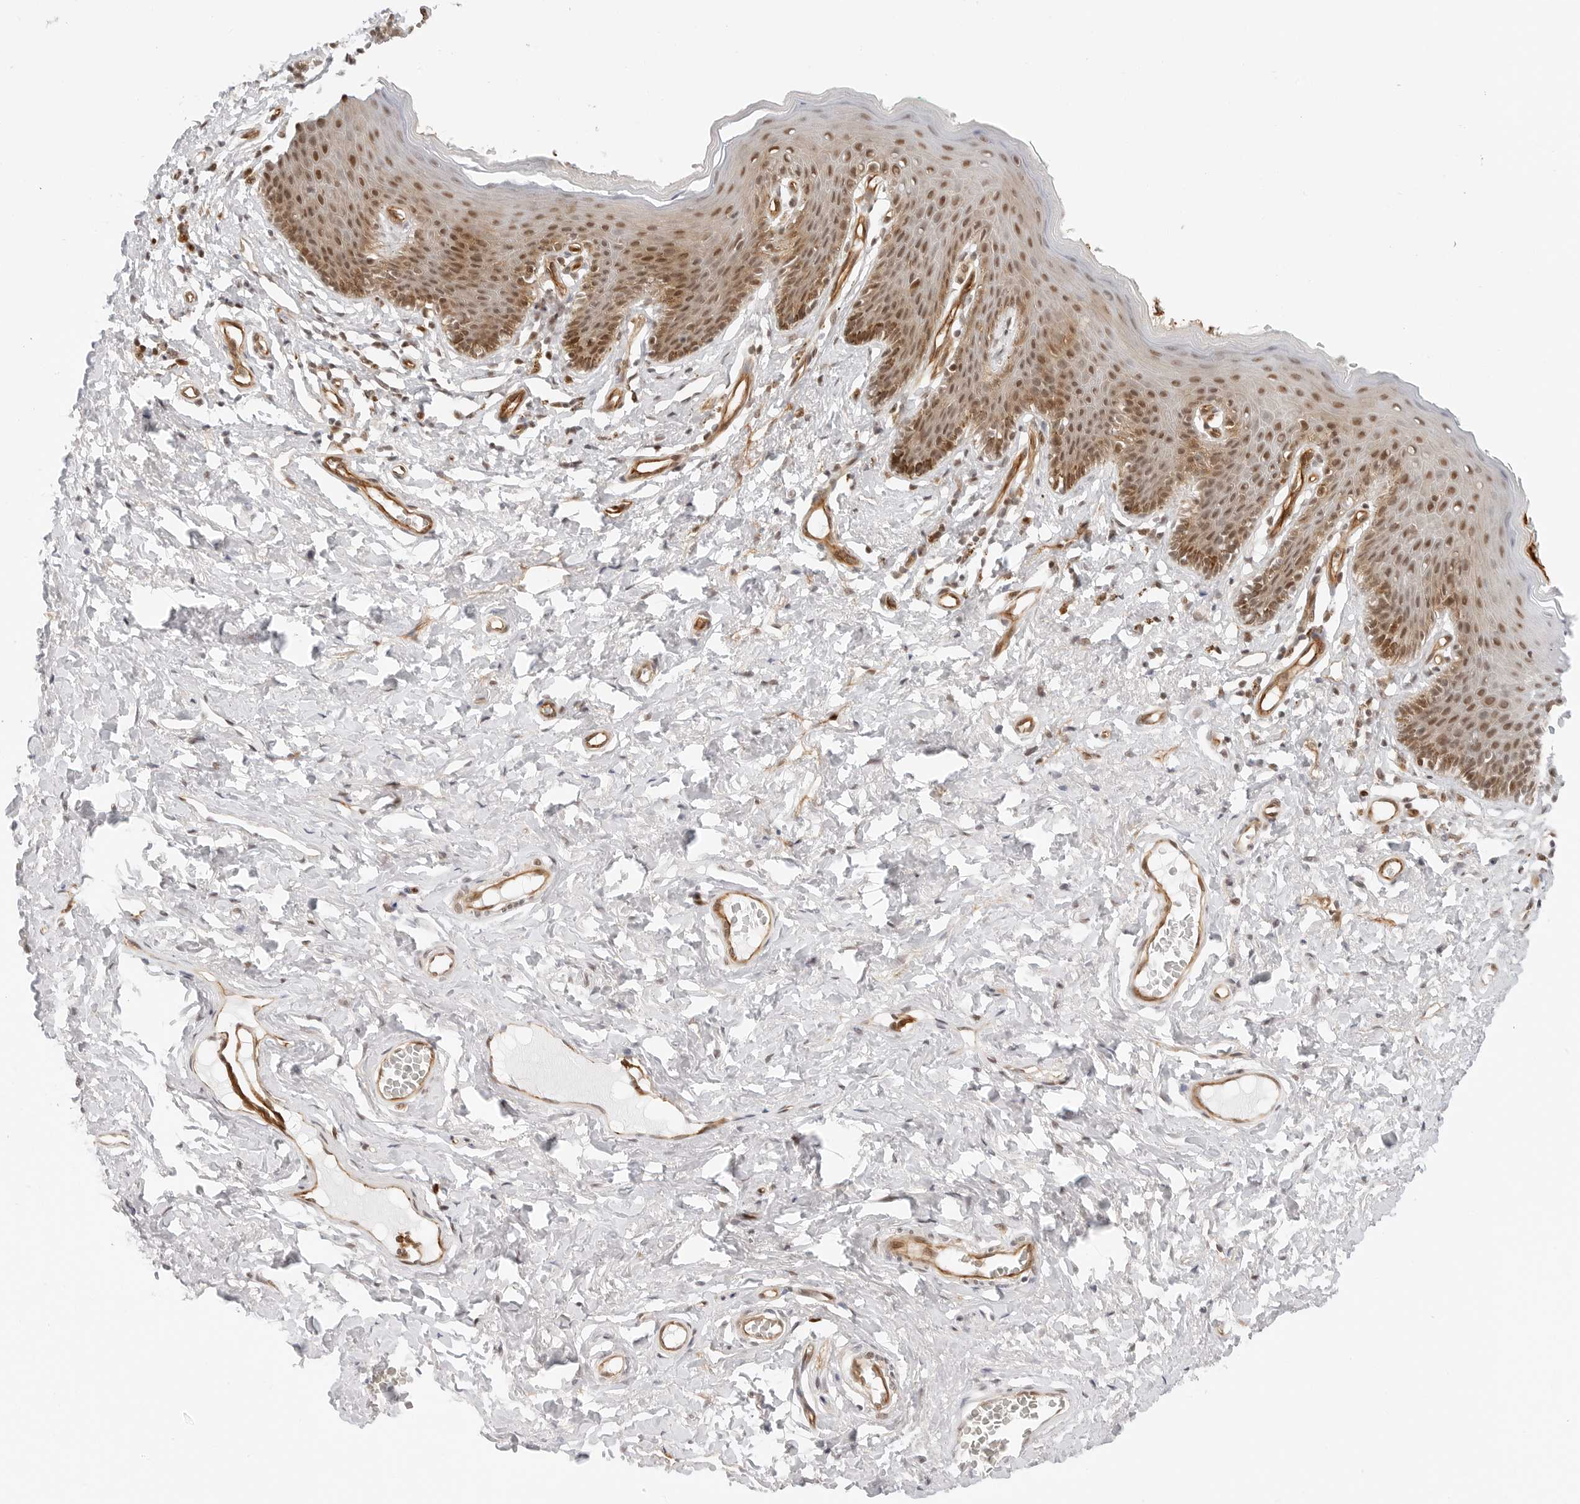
{"staining": {"intensity": "moderate", "quantity": ">75%", "location": "nuclear"}, "tissue": "skin", "cell_type": "Epidermal cells", "image_type": "normal", "snomed": [{"axis": "morphology", "description": "Normal tissue, NOS"}, {"axis": "topography", "description": "Vulva"}], "caption": "Immunohistochemistry of benign human skin shows medium levels of moderate nuclear staining in approximately >75% of epidermal cells. The protein is shown in brown color, while the nuclei are stained blue.", "gene": "ZNF613", "patient": {"sex": "female", "age": 66}}